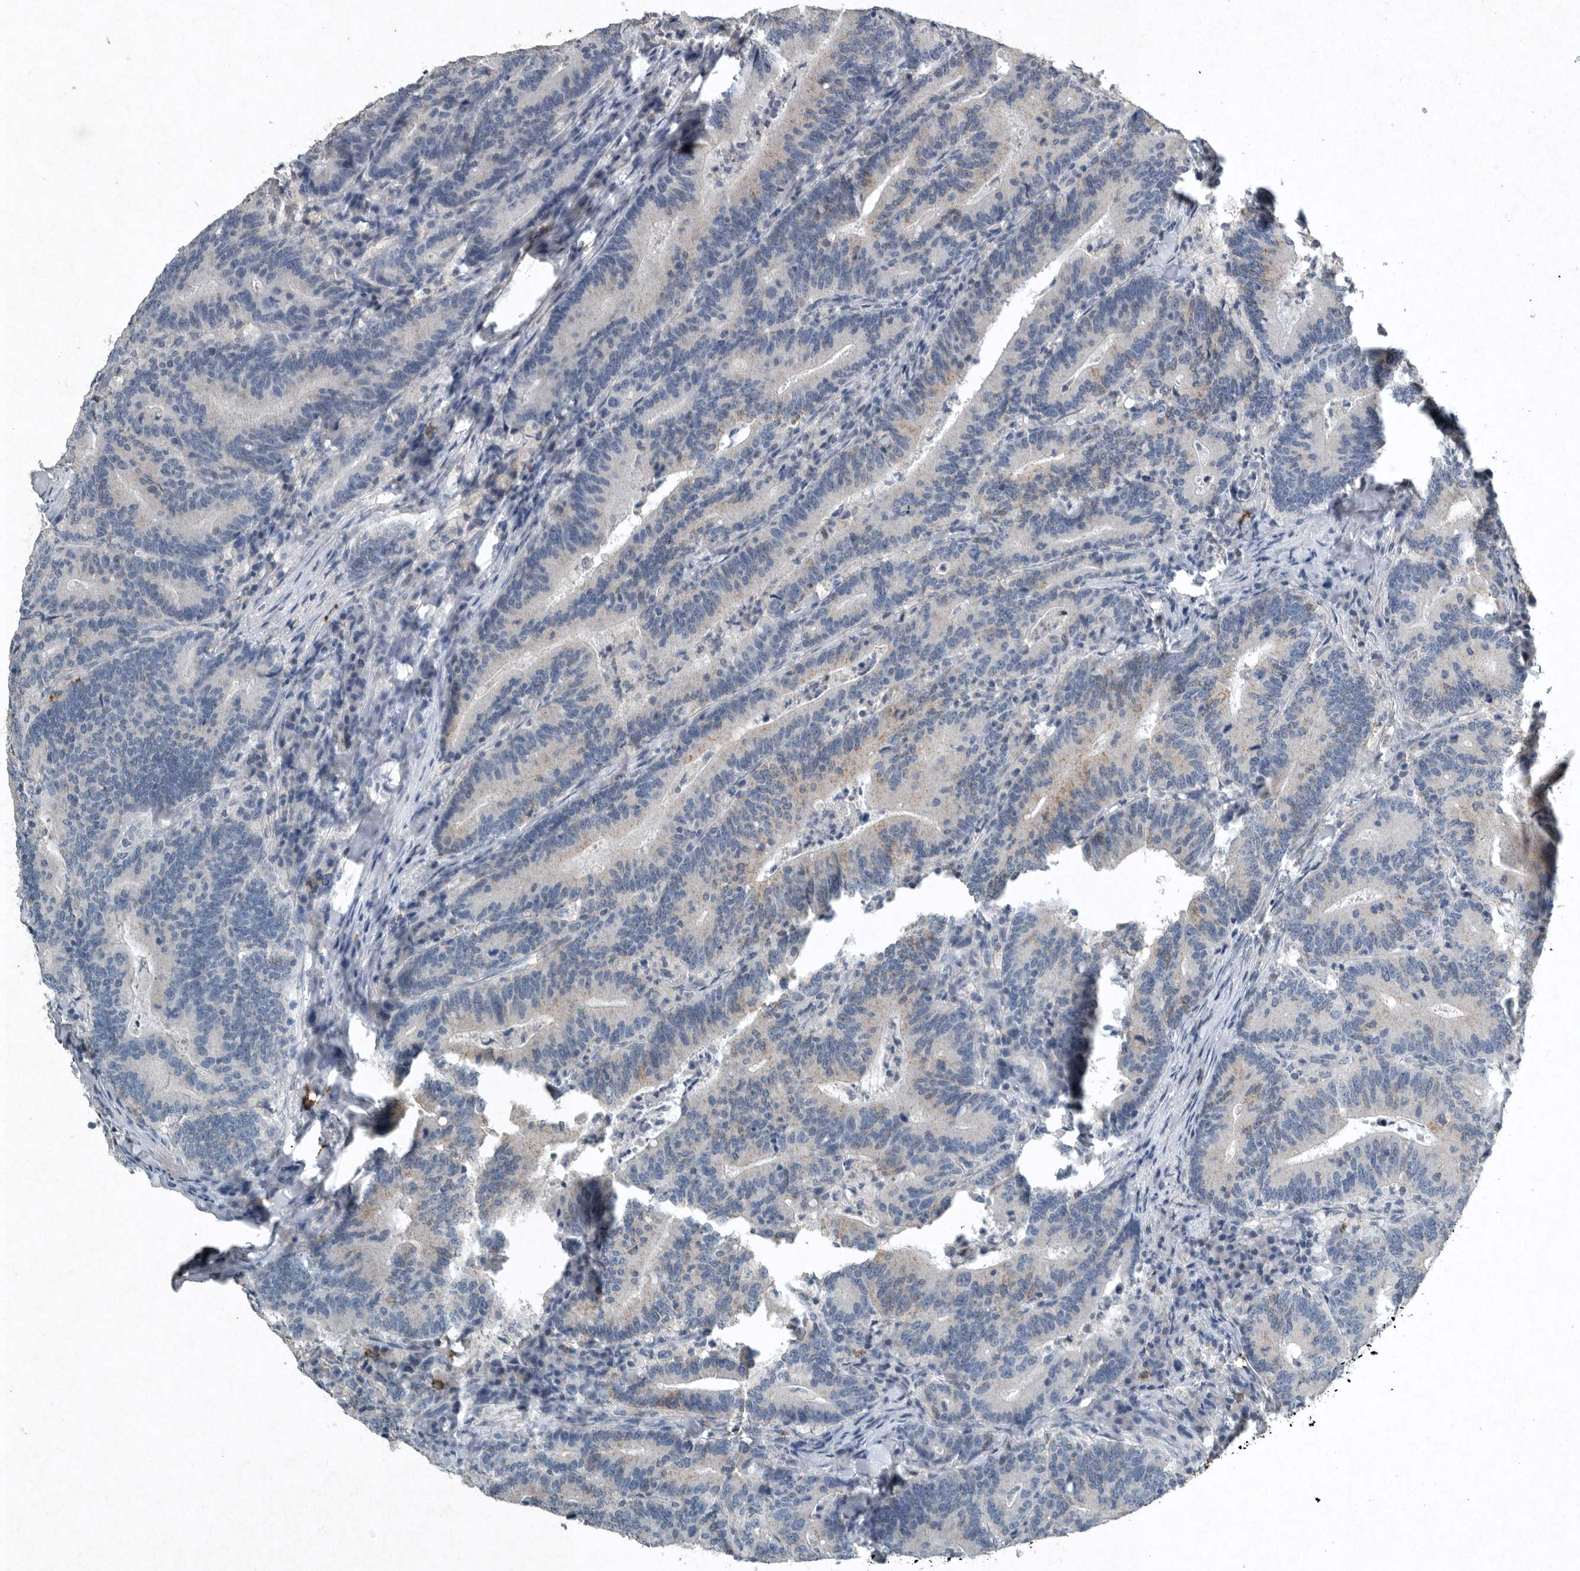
{"staining": {"intensity": "weak", "quantity": "<25%", "location": "cytoplasmic/membranous"}, "tissue": "colorectal cancer", "cell_type": "Tumor cells", "image_type": "cancer", "snomed": [{"axis": "morphology", "description": "Adenocarcinoma, NOS"}, {"axis": "topography", "description": "Colon"}], "caption": "High power microscopy histopathology image of an IHC micrograph of adenocarcinoma (colorectal), revealing no significant staining in tumor cells. (Stains: DAB immunohistochemistry (IHC) with hematoxylin counter stain, Microscopy: brightfield microscopy at high magnification).", "gene": "IL20", "patient": {"sex": "female", "age": 66}}